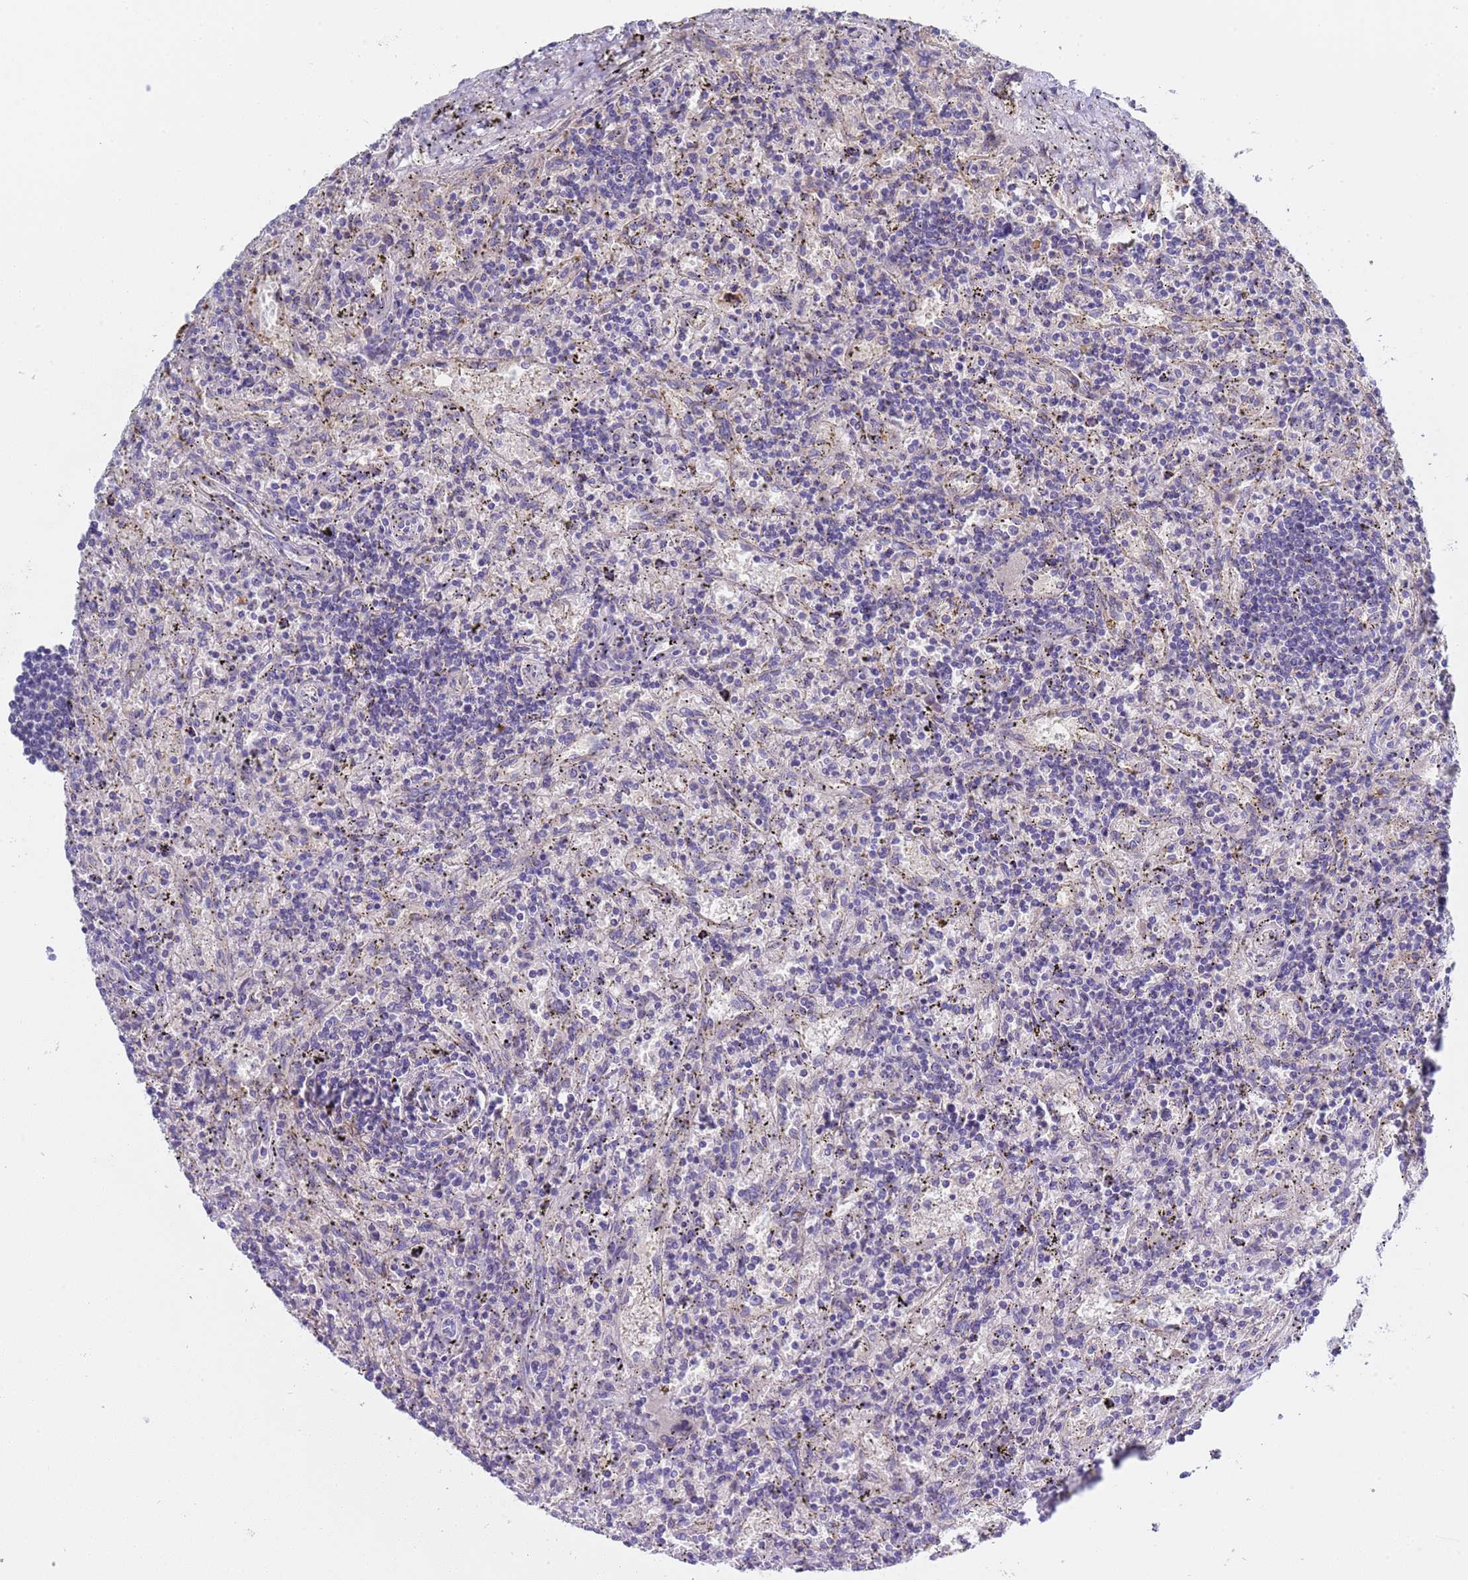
{"staining": {"intensity": "negative", "quantity": "none", "location": "none"}, "tissue": "lymphoma", "cell_type": "Tumor cells", "image_type": "cancer", "snomed": [{"axis": "morphology", "description": "Malignant lymphoma, non-Hodgkin's type, Low grade"}, {"axis": "topography", "description": "Spleen"}], "caption": "This is an immunohistochemistry (IHC) histopathology image of human malignant lymphoma, non-Hodgkin's type (low-grade). There is no staining in tumor cells.", "gene": "C4orf46", "patient": {"sex": "male", "age": 76}}